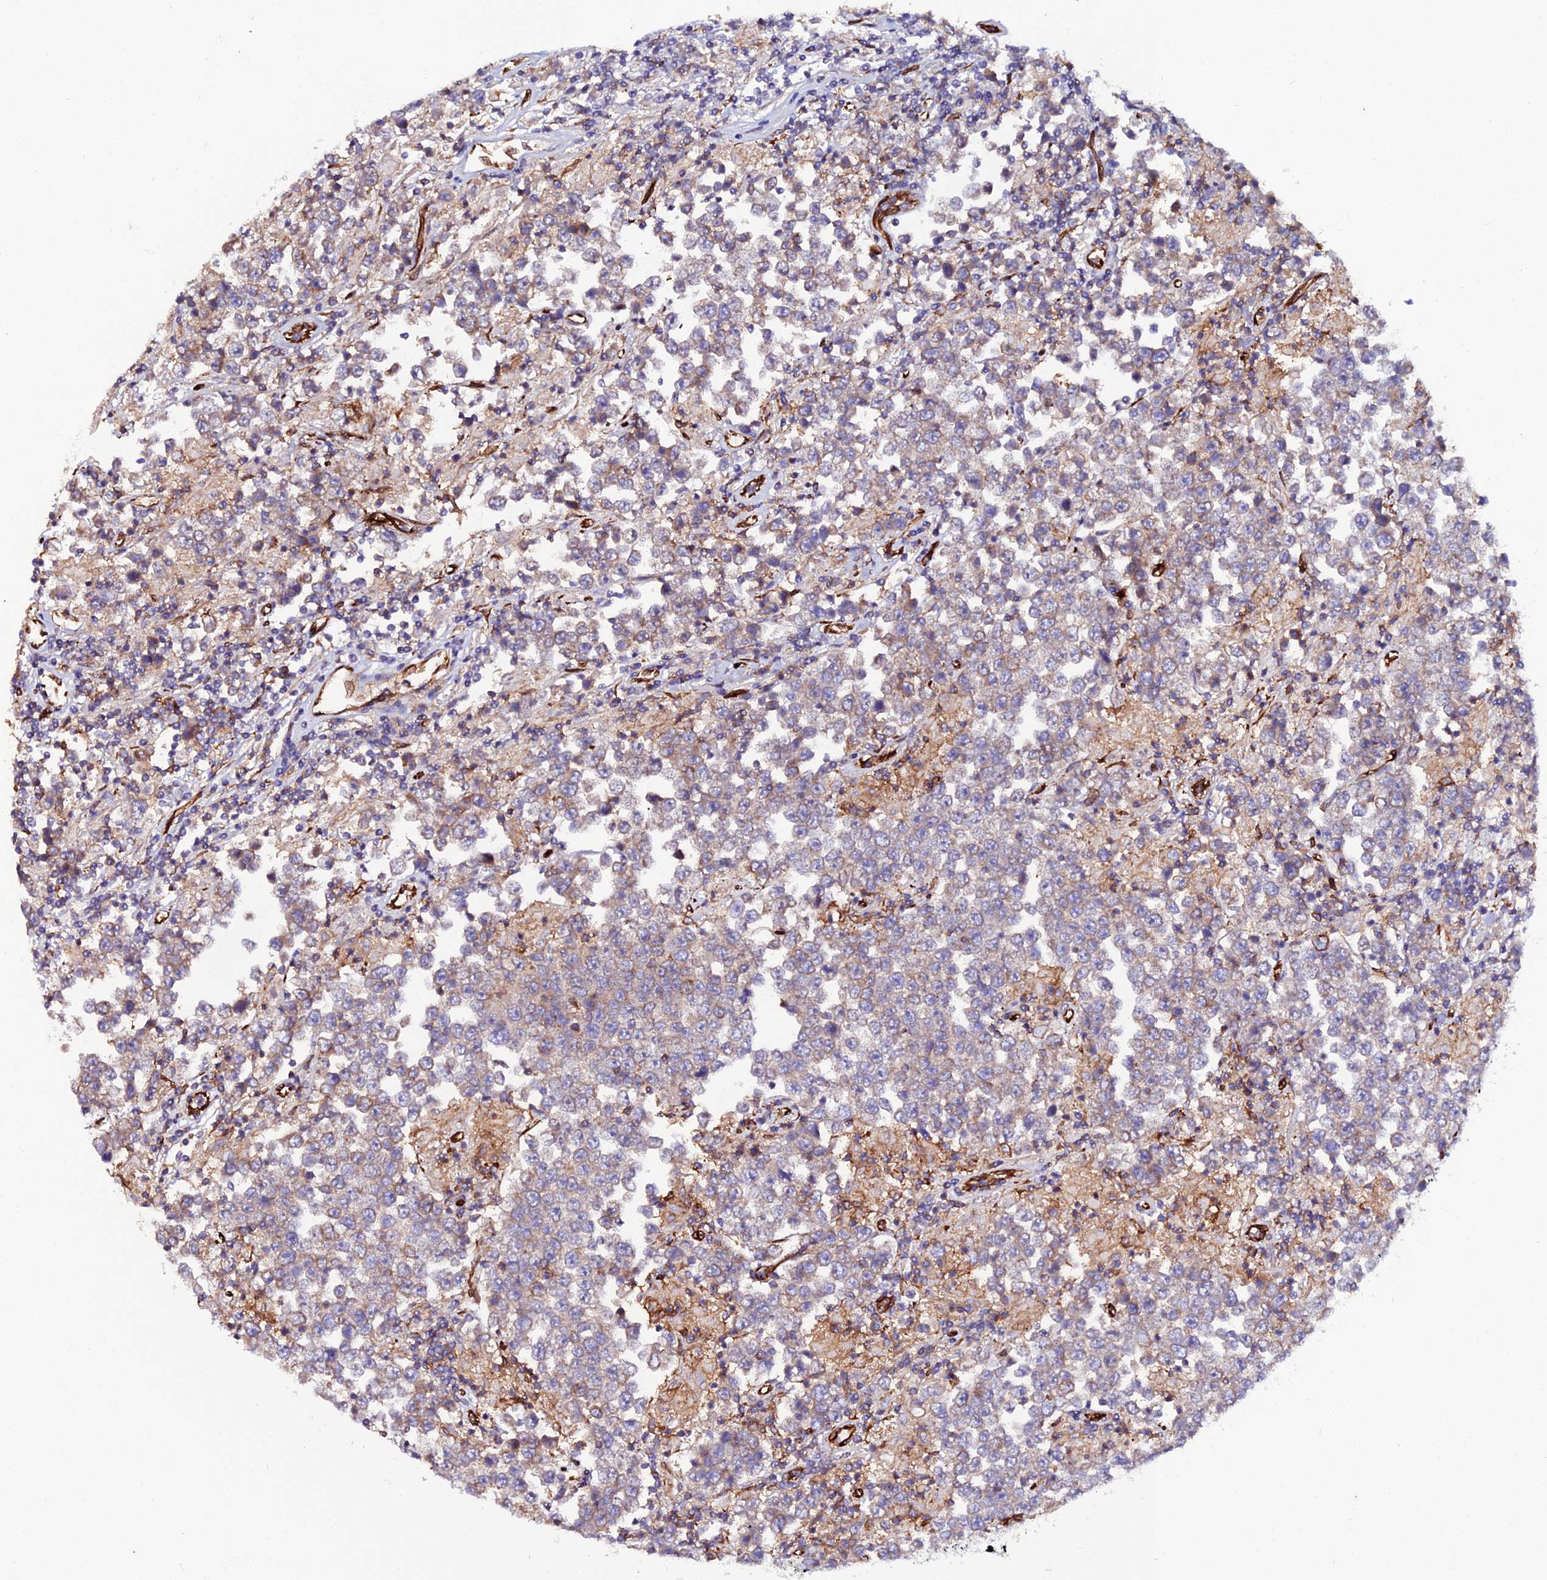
{"staining": {"intensity": "weak", "quantity": "25%-75%", "location": "cytoplasmic/membranous"}, "tissue": "testis cancer", "cell_type": "Tumor cells", "image_type": "cancer", "snomed": [{"axis": "morphology", "description": "Normal tissue, NOS"}, {"axis": "morphology", "description": "Urothelial carcinoma, High grade"}, {"axis": "morphology", "description": "Seminoma, NOS"}, {"axis": "morphology", "description": "Carcinoma, Embryonal, NOS"}, {"axis": "topography", "description": "Urinary bladder"}, {"axis": "topography", "description": "Testis"}], "caption": "Tumor cells exhibit low levels of weak cytoplasmic/membranous expression in about 25%-75% of cells in testis cancer.", "gene": "TRPV2", "patient": {"sex": "male", "age": 41}}